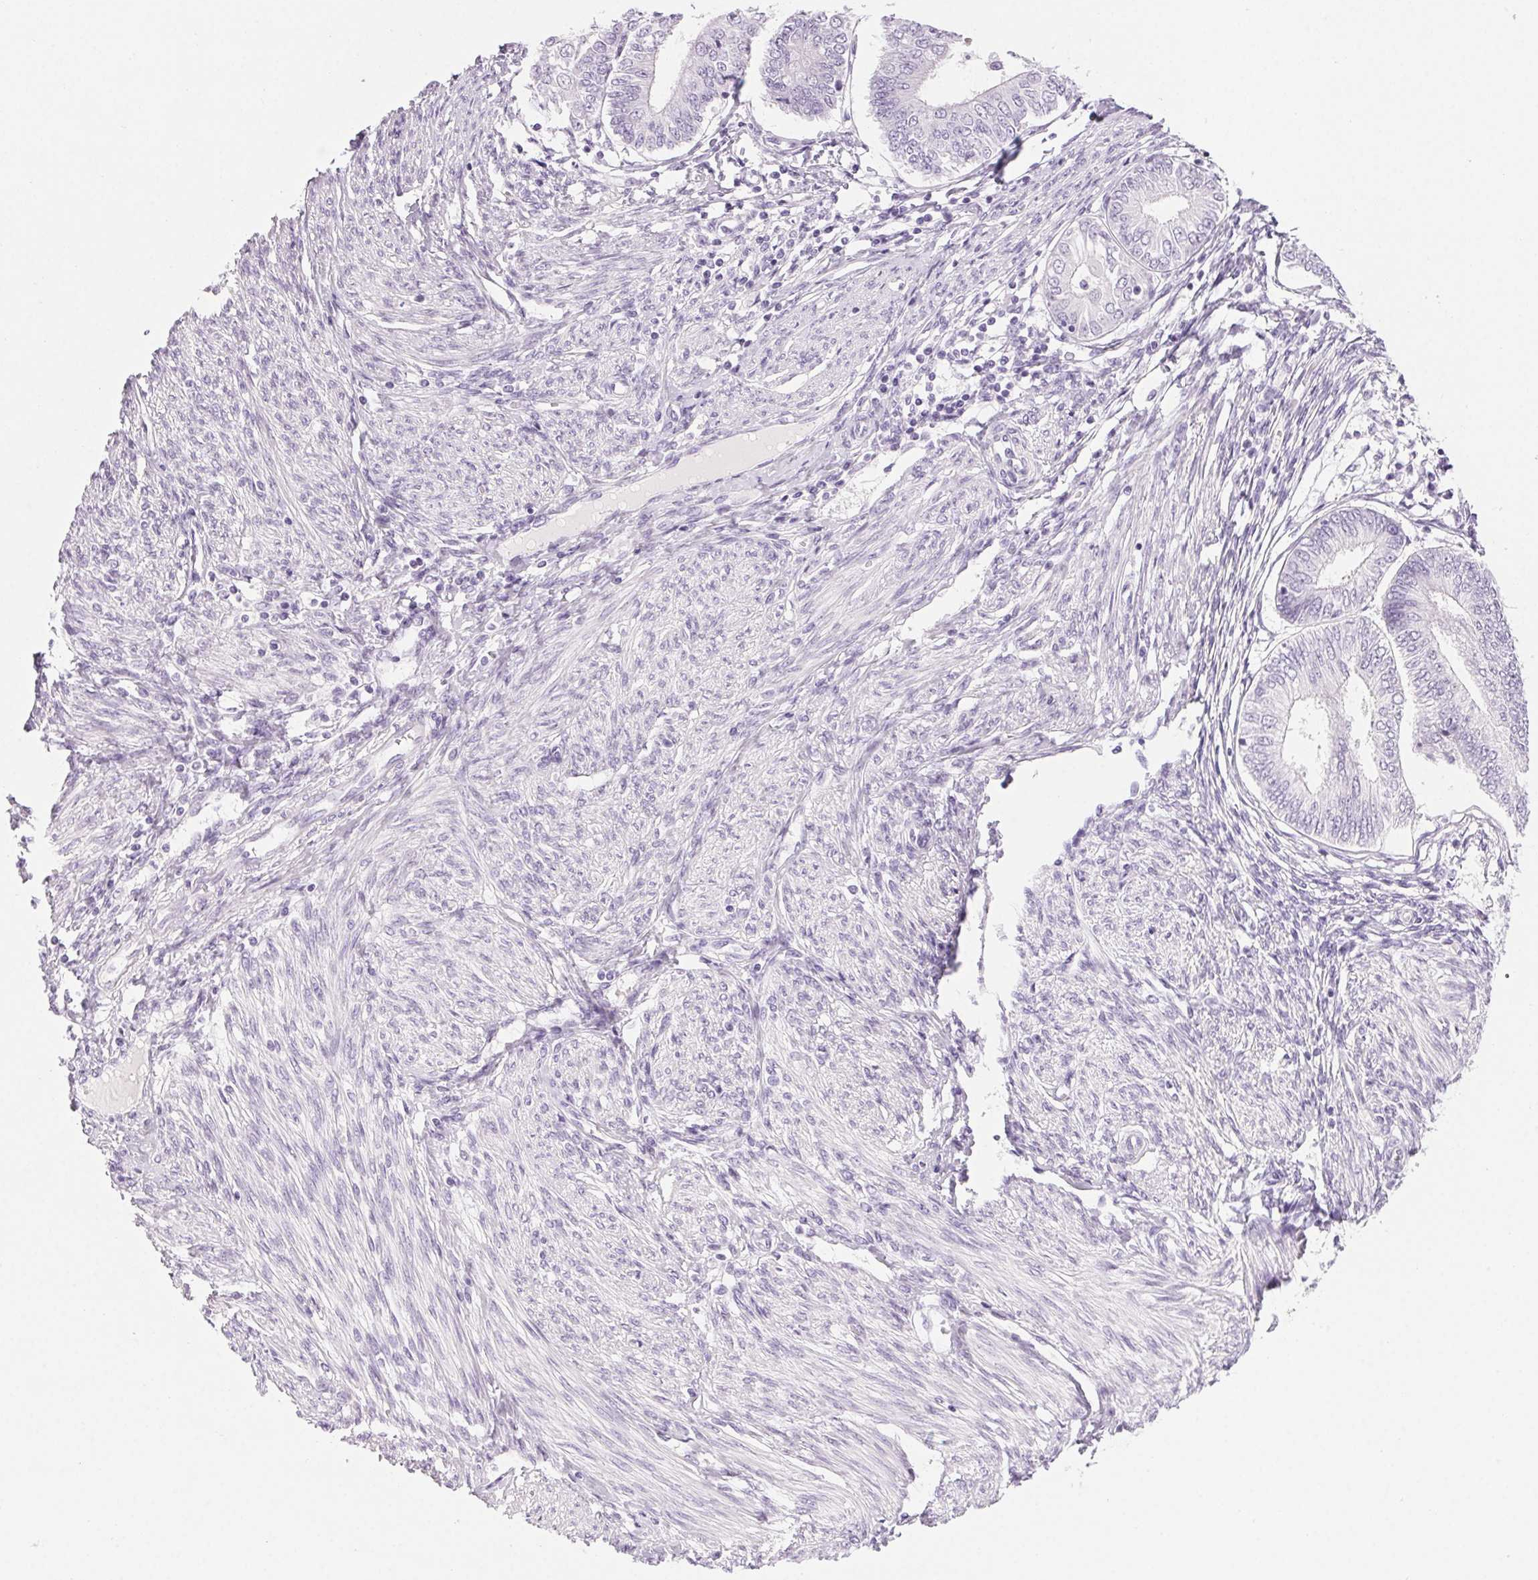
{"staining": {"intensity": "negative", "quantity": "none", "location": "none"}, "tissue": "endometrial cancer", "cell_type": "Tumor cells", "image_type": "cancer", "snomed": [{"axis": "morphology", "description": "Adenocarcinoma, NOS"}, {"axis": "topography", "description": "Endometrium"}], "caption": "Immunohistochemistry of adenocarcinoma (endometrial) exhibits no expression in tumor cells.", "gene": "LRP2", "patient": {"sex": "female", "age": 68}}